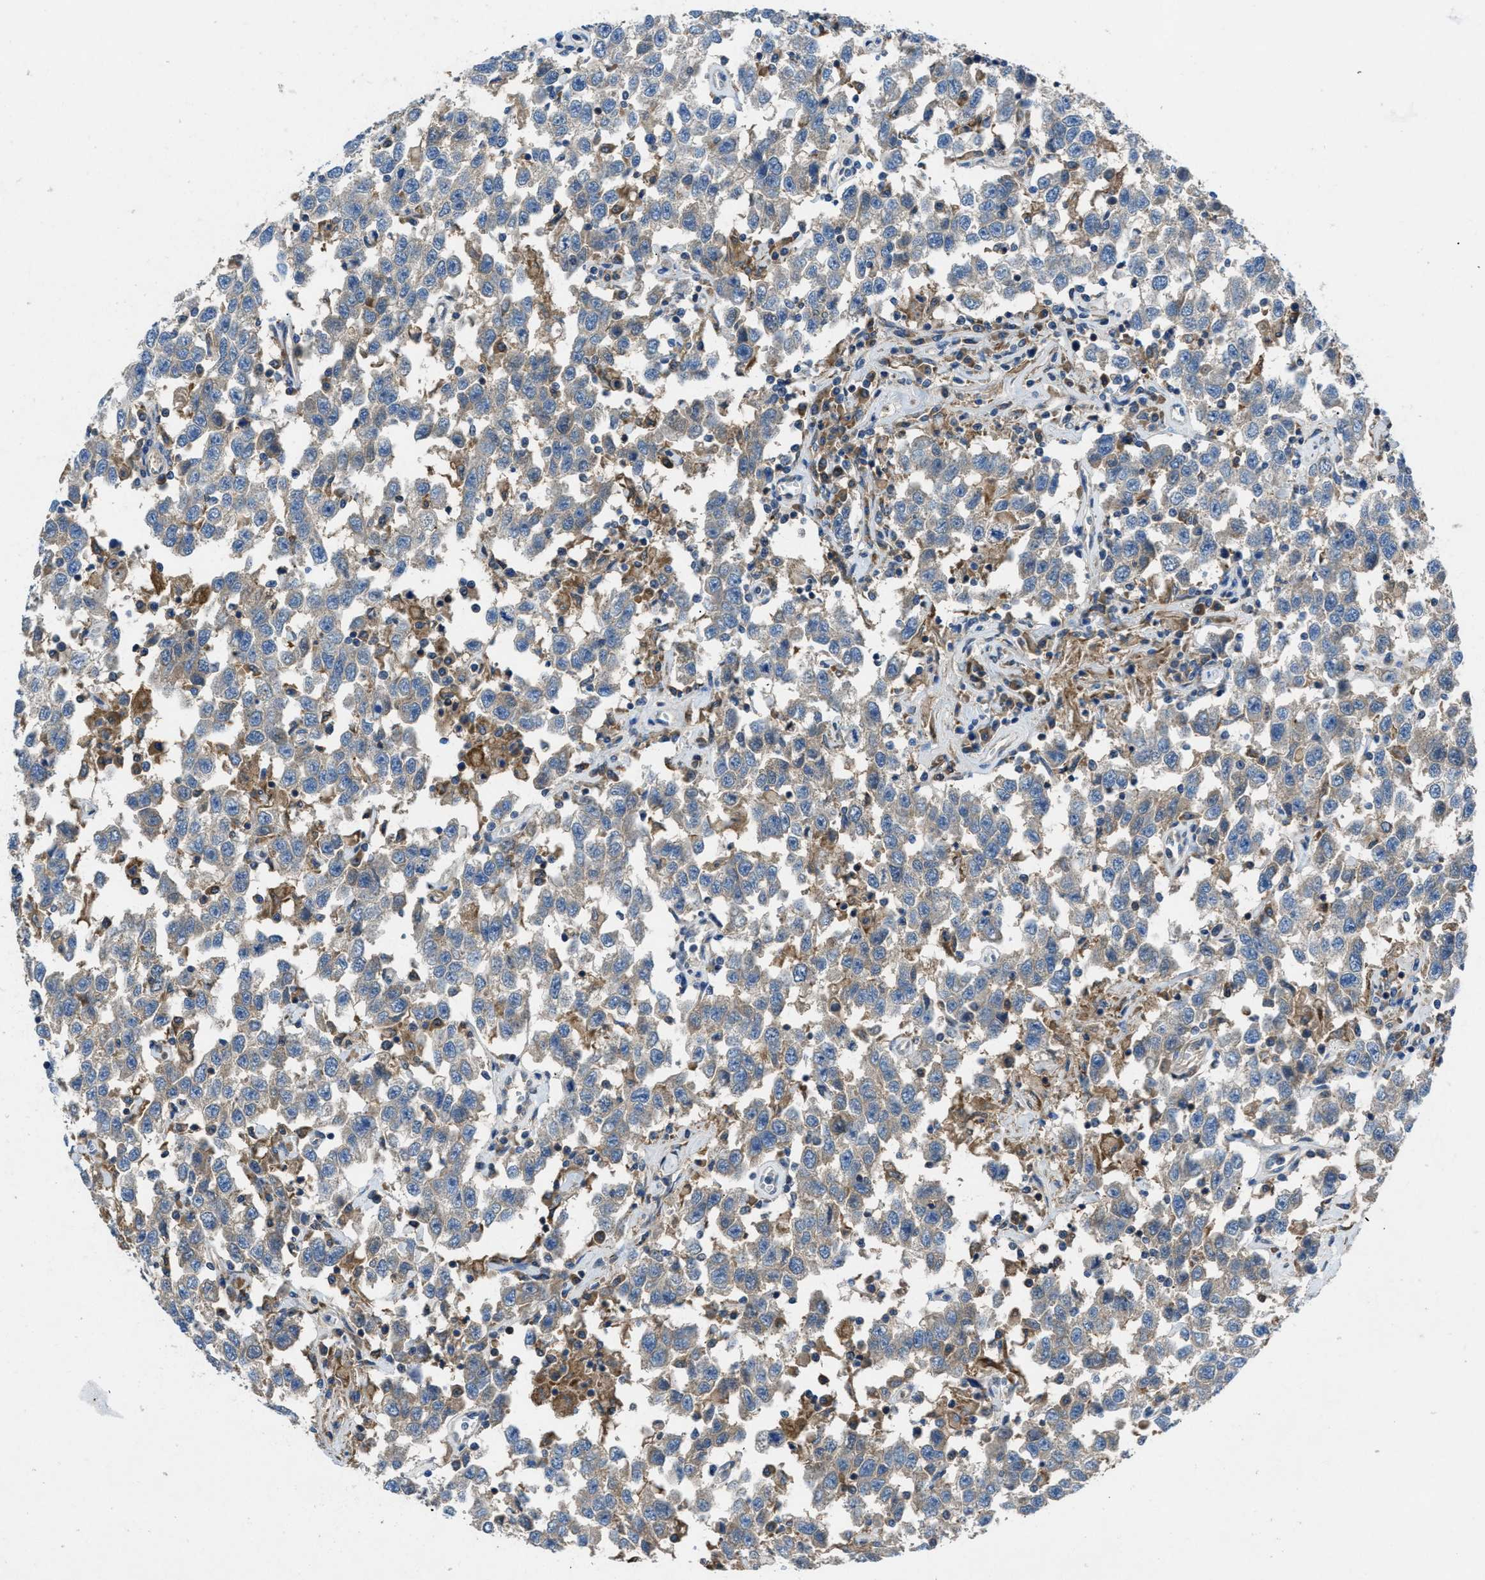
{"staining": {"intensity": "weak", "quantity": "<25%", "location": "cytoplasmic/membranous"}, "tissue": "testis cancer", "cell_type": "Tumor cells", "image_type": "cancer", "snomed": [{"axis": "morphology", "description": "Seminoma, NOS"}, {"axis": "topography", "description": "Testis"}], "caption": "IHC of testis seminoma reveals no staining in tumor cells.", "gene": "MAP3K20", "patient": {"sex": "male", "age": 41}}